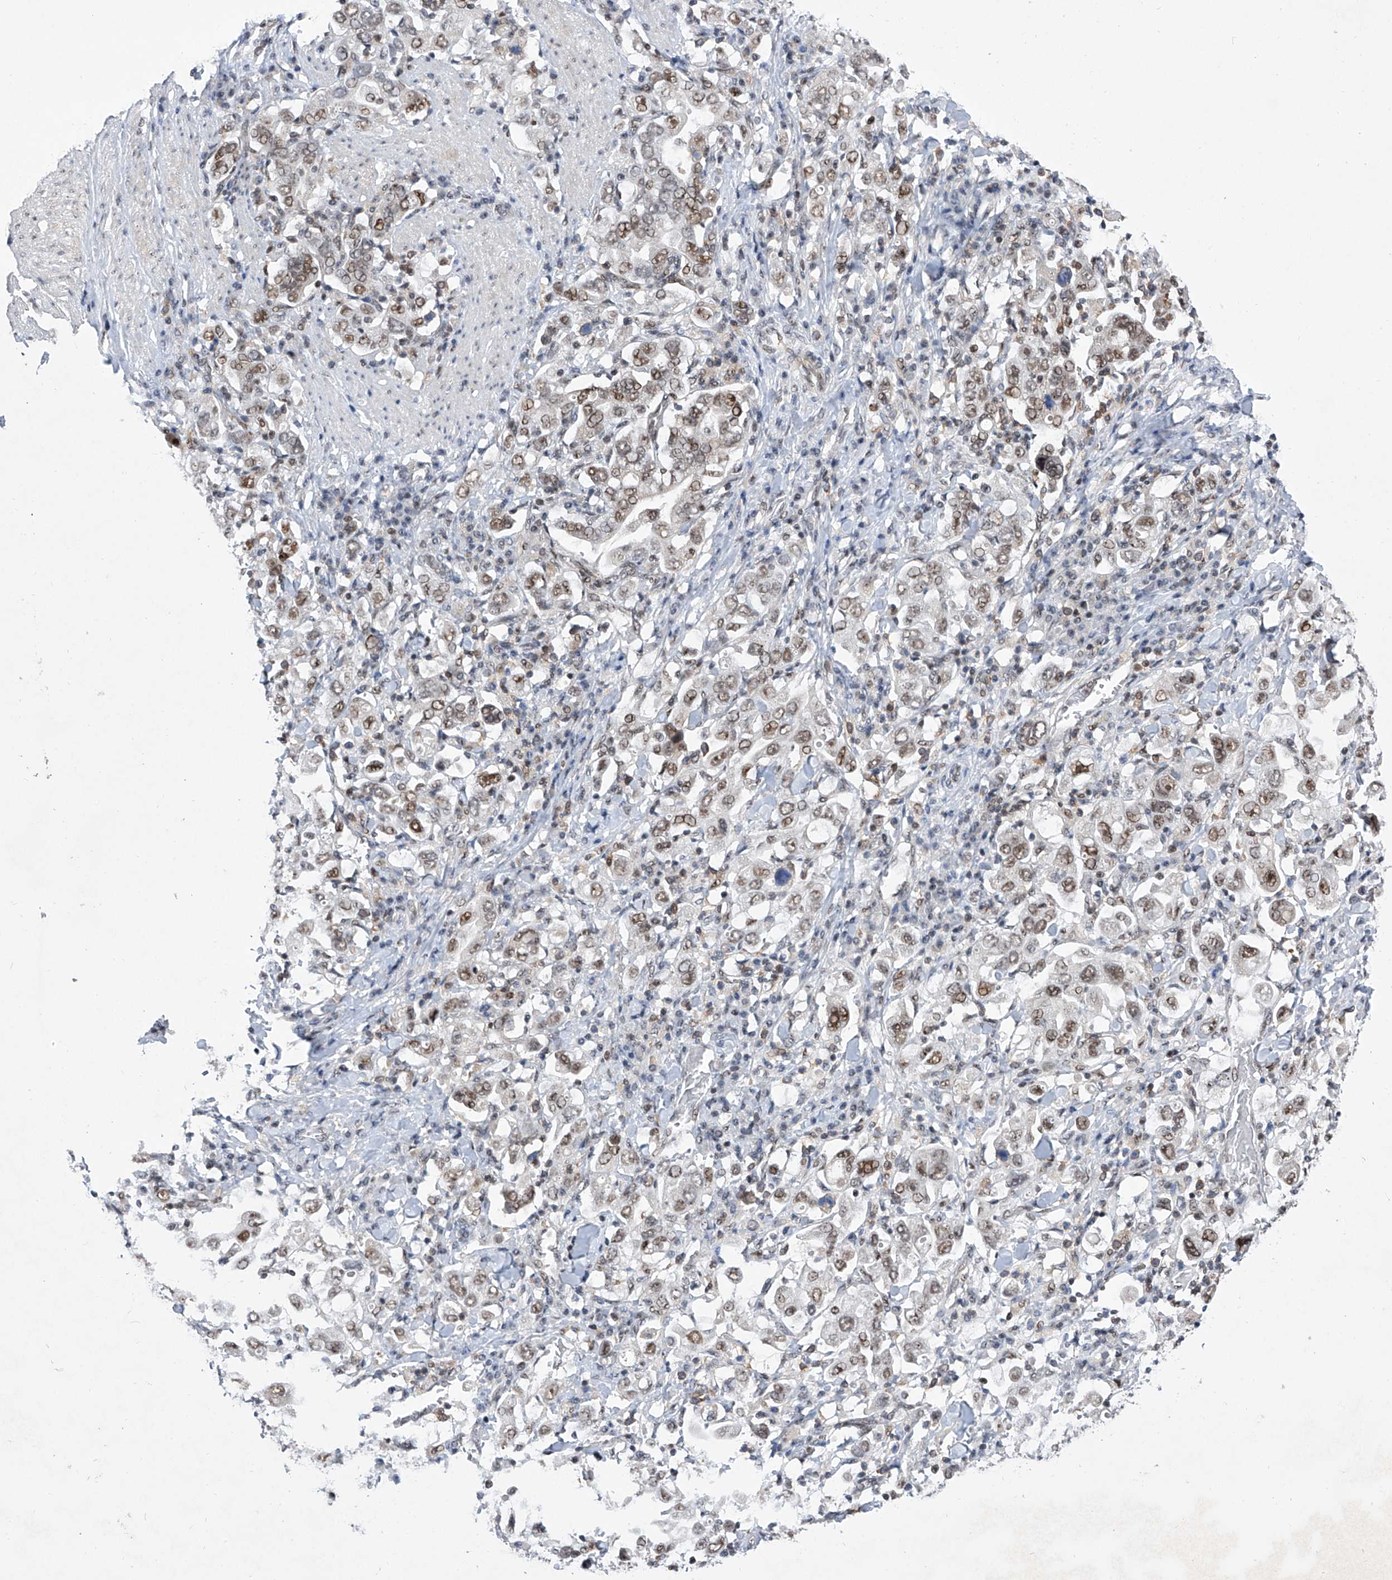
{"staining": {"intensity": "moderate", "quantity": ">75%", "location": "nuclear"}, "tissue": "stomach cancer", "cell_type": "Tumor cells", "image_type": "cancer", "snomed": [{"axis": "morphology", "description": "Adenocarcinoma, NOS"}, {"axis": "topography", "description": "Stomach, upper"}], "caption": "Protein staining of stomach cancer tissue reveals moderate nuclear positivity in about >75% of tumor cells.", "gene": "RAD54L", "patient": {"sex": "male", "age": 62}}